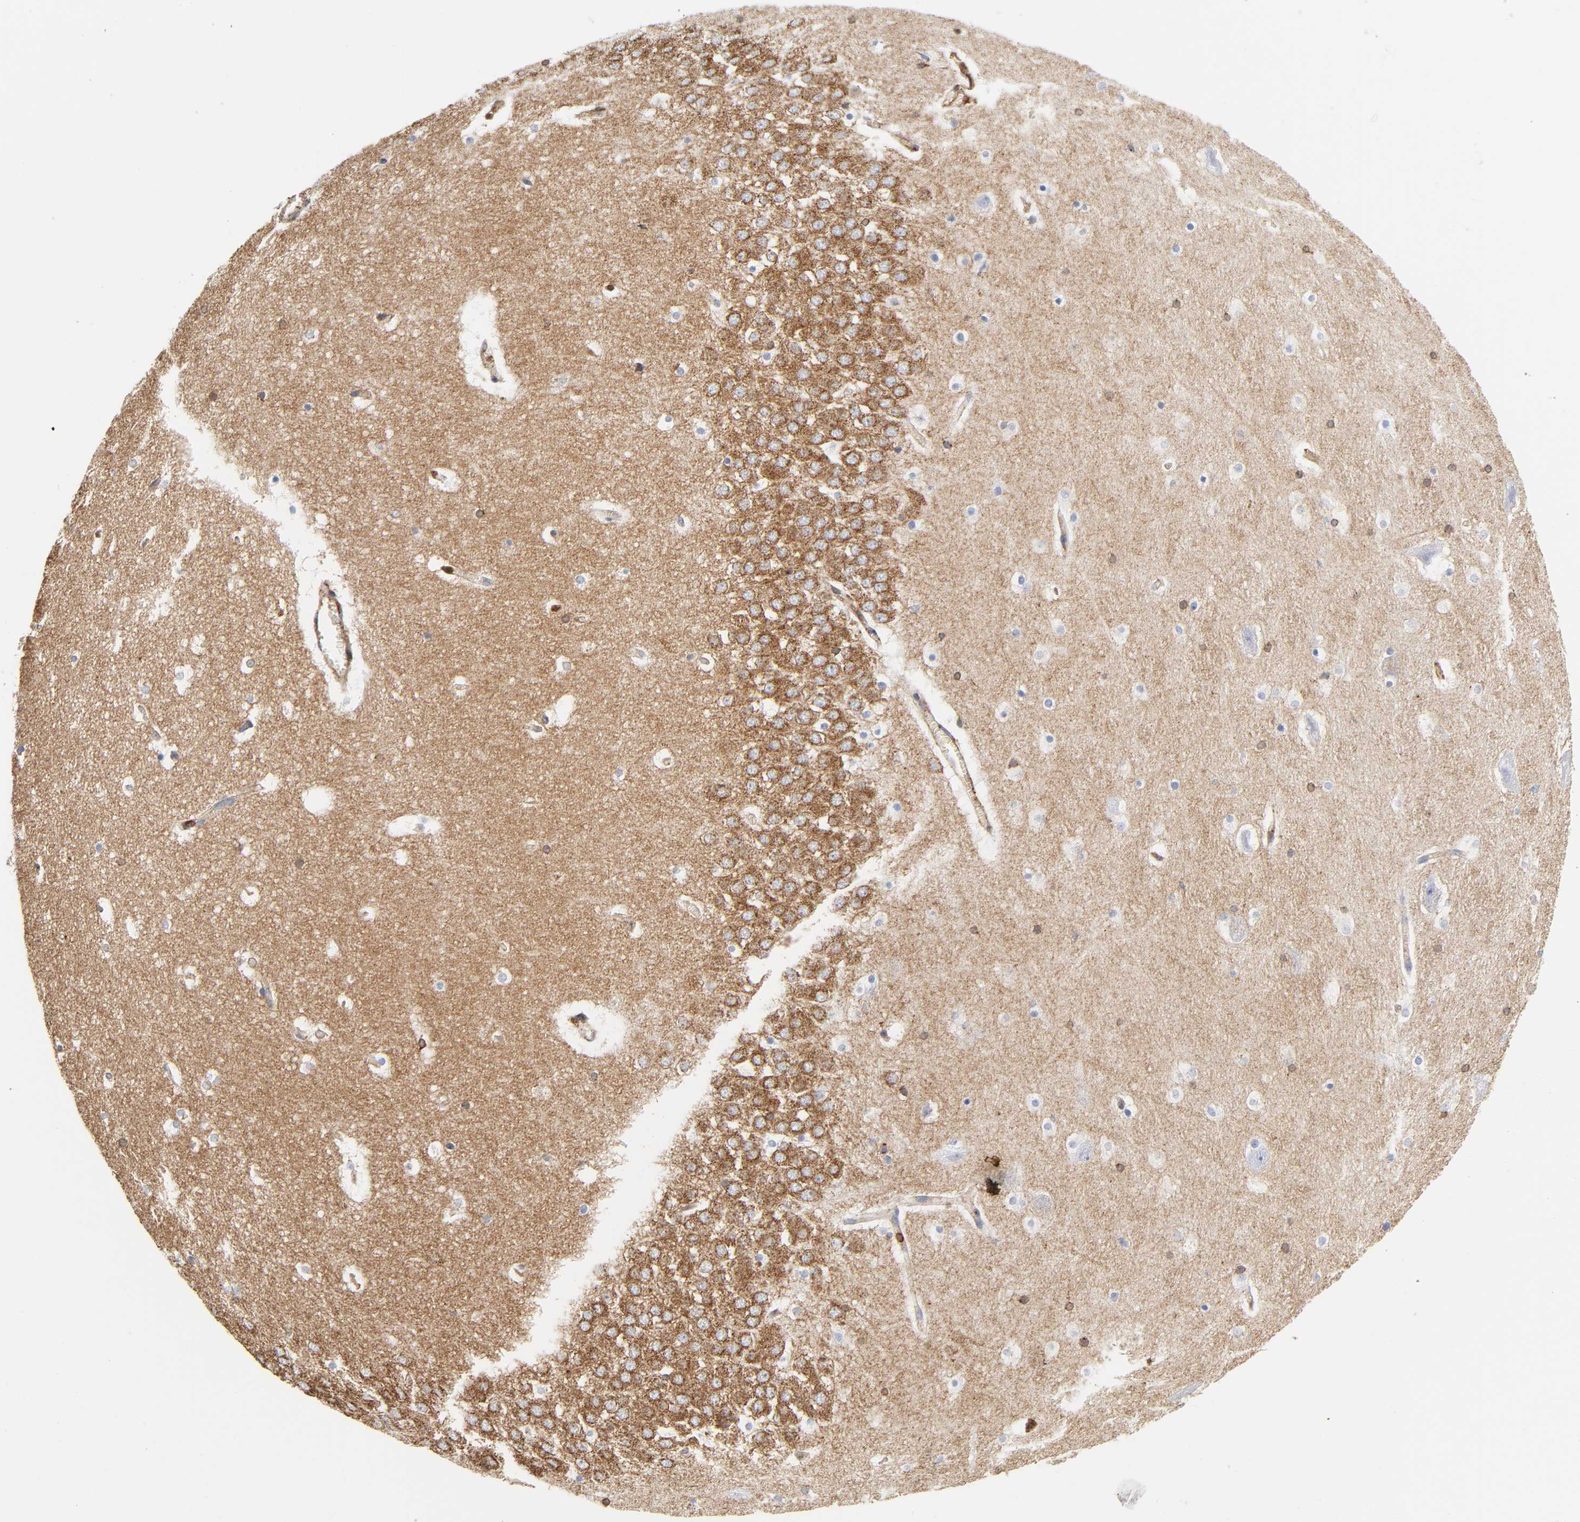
{"staining": {"intensity": "weak", "quantity": "<25%", "location": "cytoplasmic/membranous"}, "tissue": "hippocampus", "cell_type": "Glial cells", "image_type": "normal", "snomed": [{"axis": "morphology", "description": "Normal tissue, NOS"}, {"axis": "topography", "description": "Hippocampus"}], "caption": "This is an IHC histopathology image of unremarkable hippocampus. There is no staining in glial cells.", "gene": "ANXA11", "patient": {"sex": "male", "age": 45}}